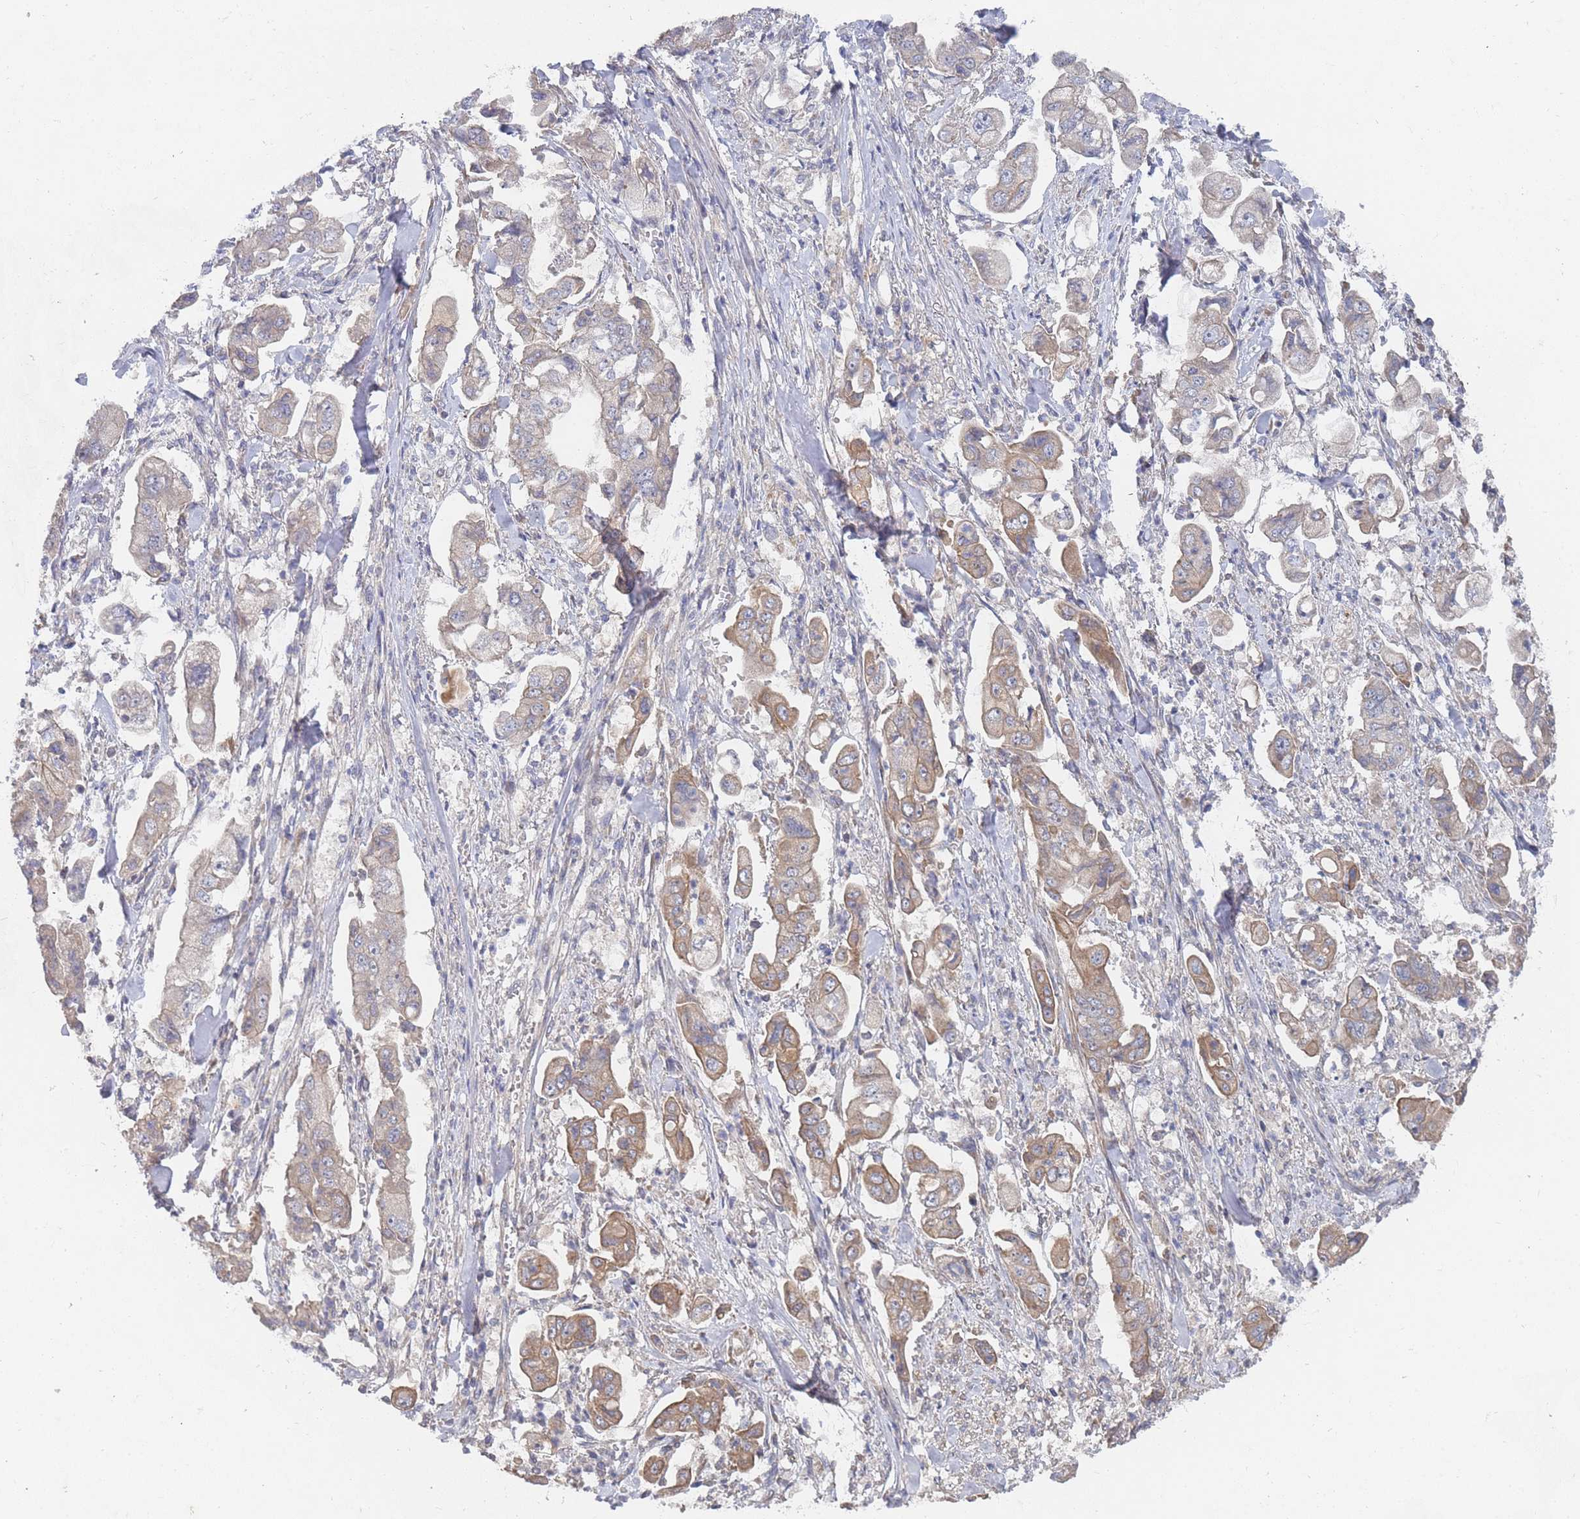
{"staining": {"intensity": "moderate", "quantity": ">75%", "location": "cytoplasmic/membranous"}, "tissue": "stomach cancer", "cell_type": "Tumor cells", "image_type": "cancer", "snomed": [{"axis": "morphology", "description": "Adenocarcinoma, NOS"}, {"axis": "topography", "description": "Stomach"}], "caption": "Stomach adenocarcinoma stained with a protein marker reveals moderate staining in tumor cells.", "gene": "SLC35F5", "patient": {"sex": "male", "age": 62}}